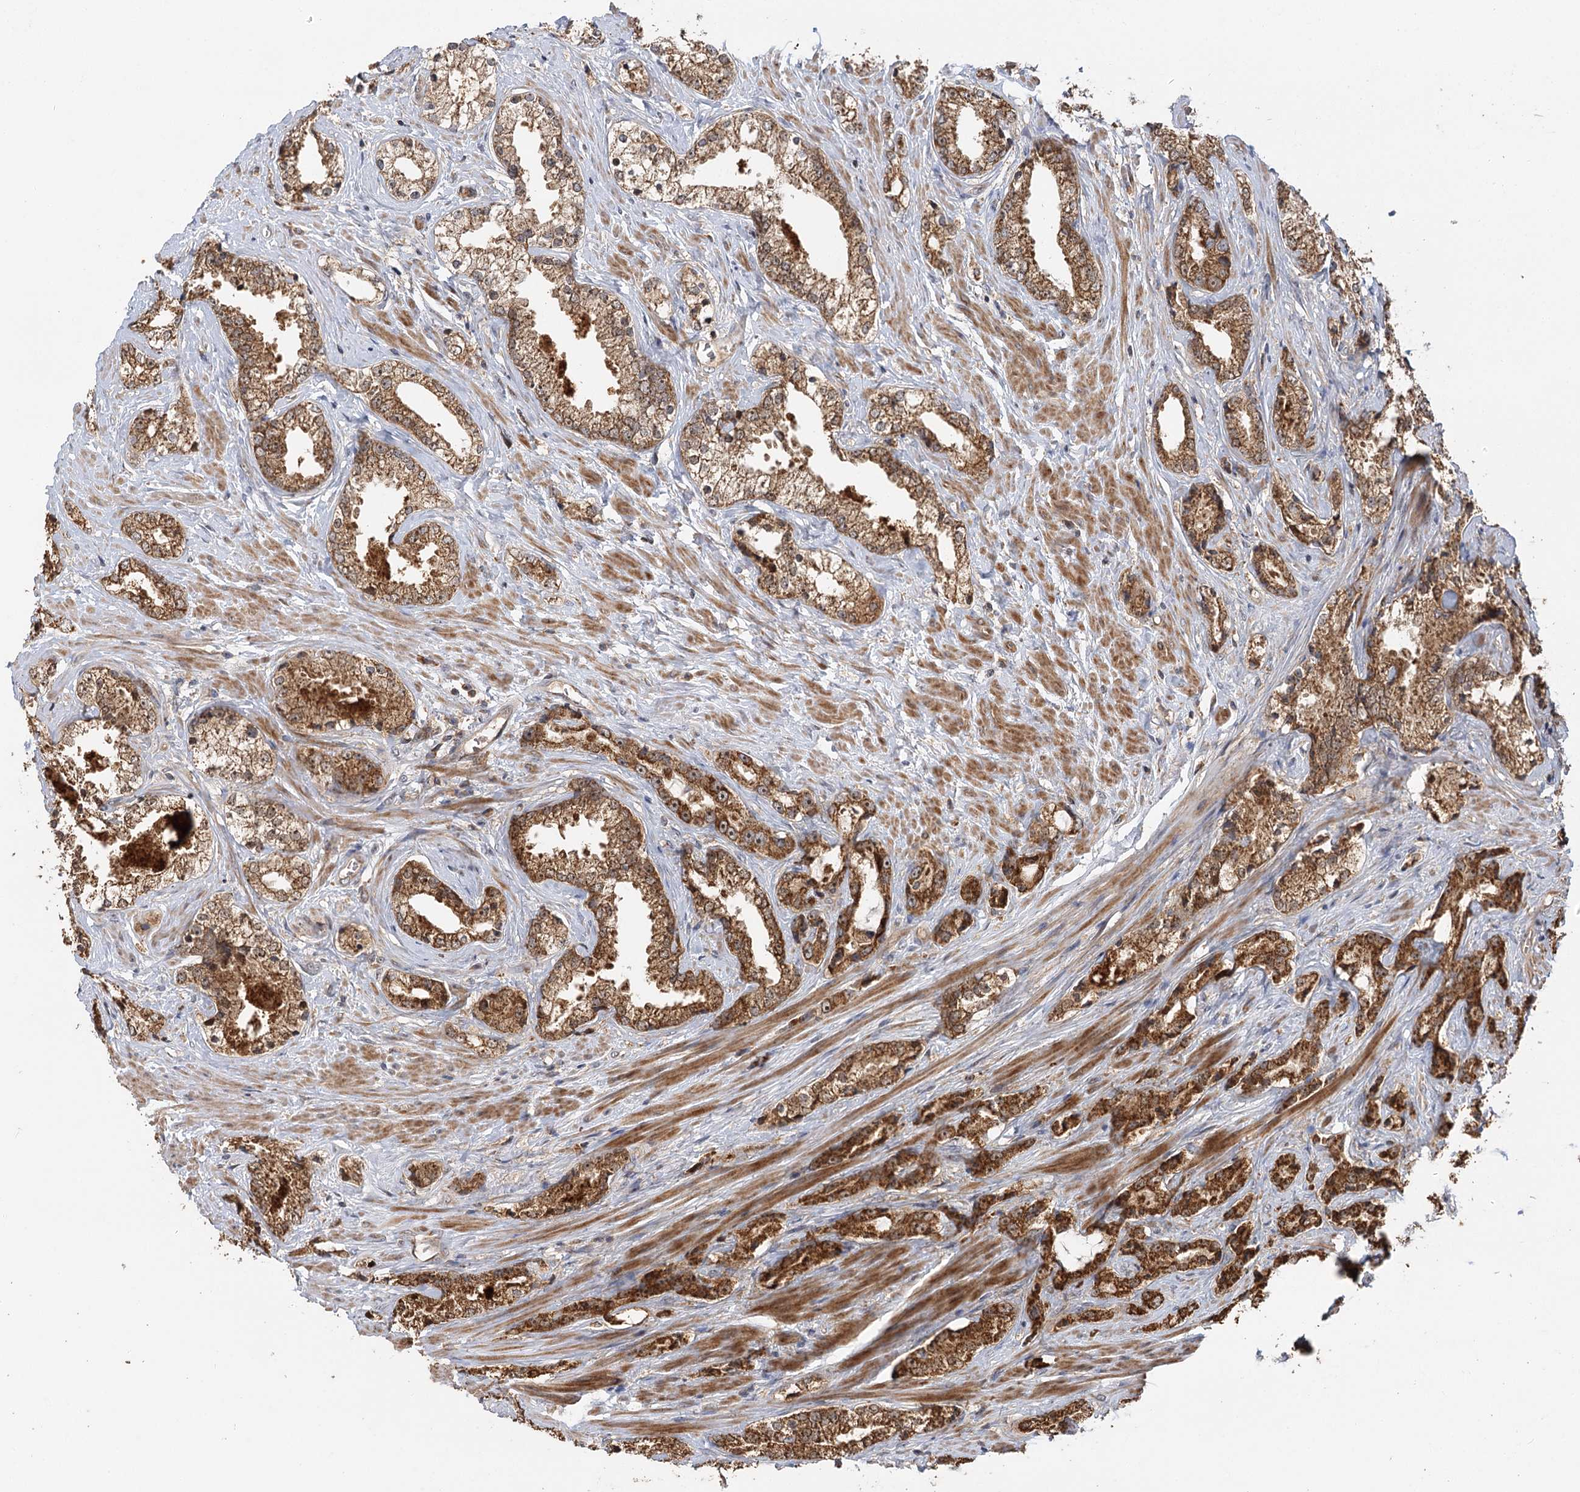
{"staining": {"intensity": "strong", "quantity": ">75%", "location": "cytoplasmic/membranous"}, "tissue": "prostate cancer", "cell_type": "Tumor cells", "image_type": "cancer", "snomed": [{"axis": "morphology", "description": "Adenocarcinoma, High grade"}, {"axis": "topography", "description": "Prostate"}], "caption": "Immunohistochemical staining of human adenocarcinoma (high-grade) (prostate) reveals strong cytoplasmic/membranous protein positivity in approximately >75% of tumor cells.", "gene": "RAPGEF6", "patient": {"sex": "male", "age": 66}}